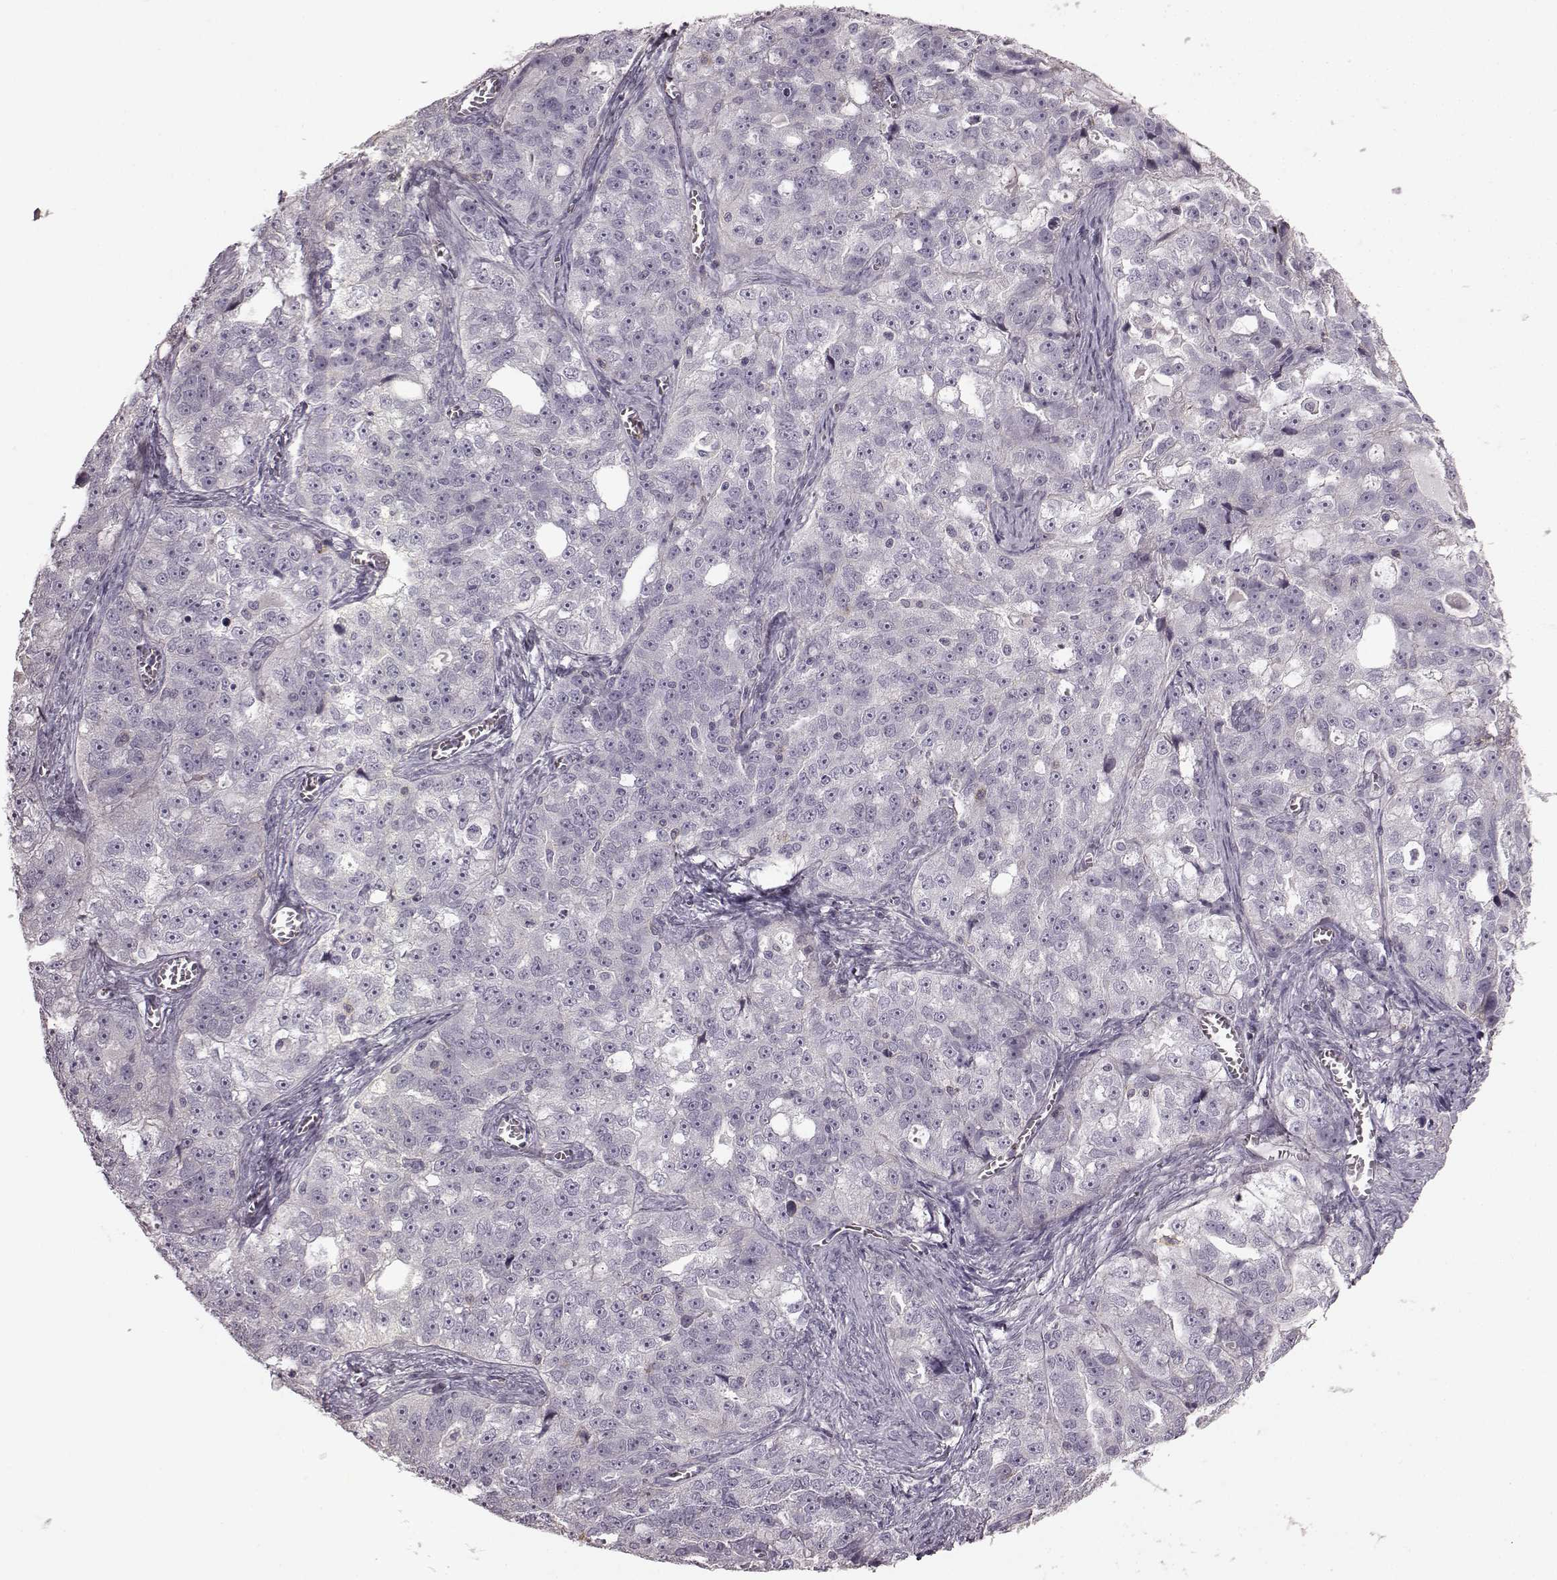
{"staining": {"intensity": "negative", "quantity": "none", "location": "none"}, "tissue": "ovarian cancer", "cell_type": "Tumor cells", "image_type": "cancer", "snomed": [{"axis": "morphology", "description": "Cystadenocarcinoma, serous, NOS"}, {"axis": "topography", "description": "Ovary"}], "caption": "Immunohistochemistry (IHC) micrograph of neoplastic tissue: human ovarian cancer stained with DAB (3,3'-diaminobenzidine) shows no significant protein expression in tumor cells.", "gene": "PDCD1", "patient": {"sex": "female", "age": 51}}